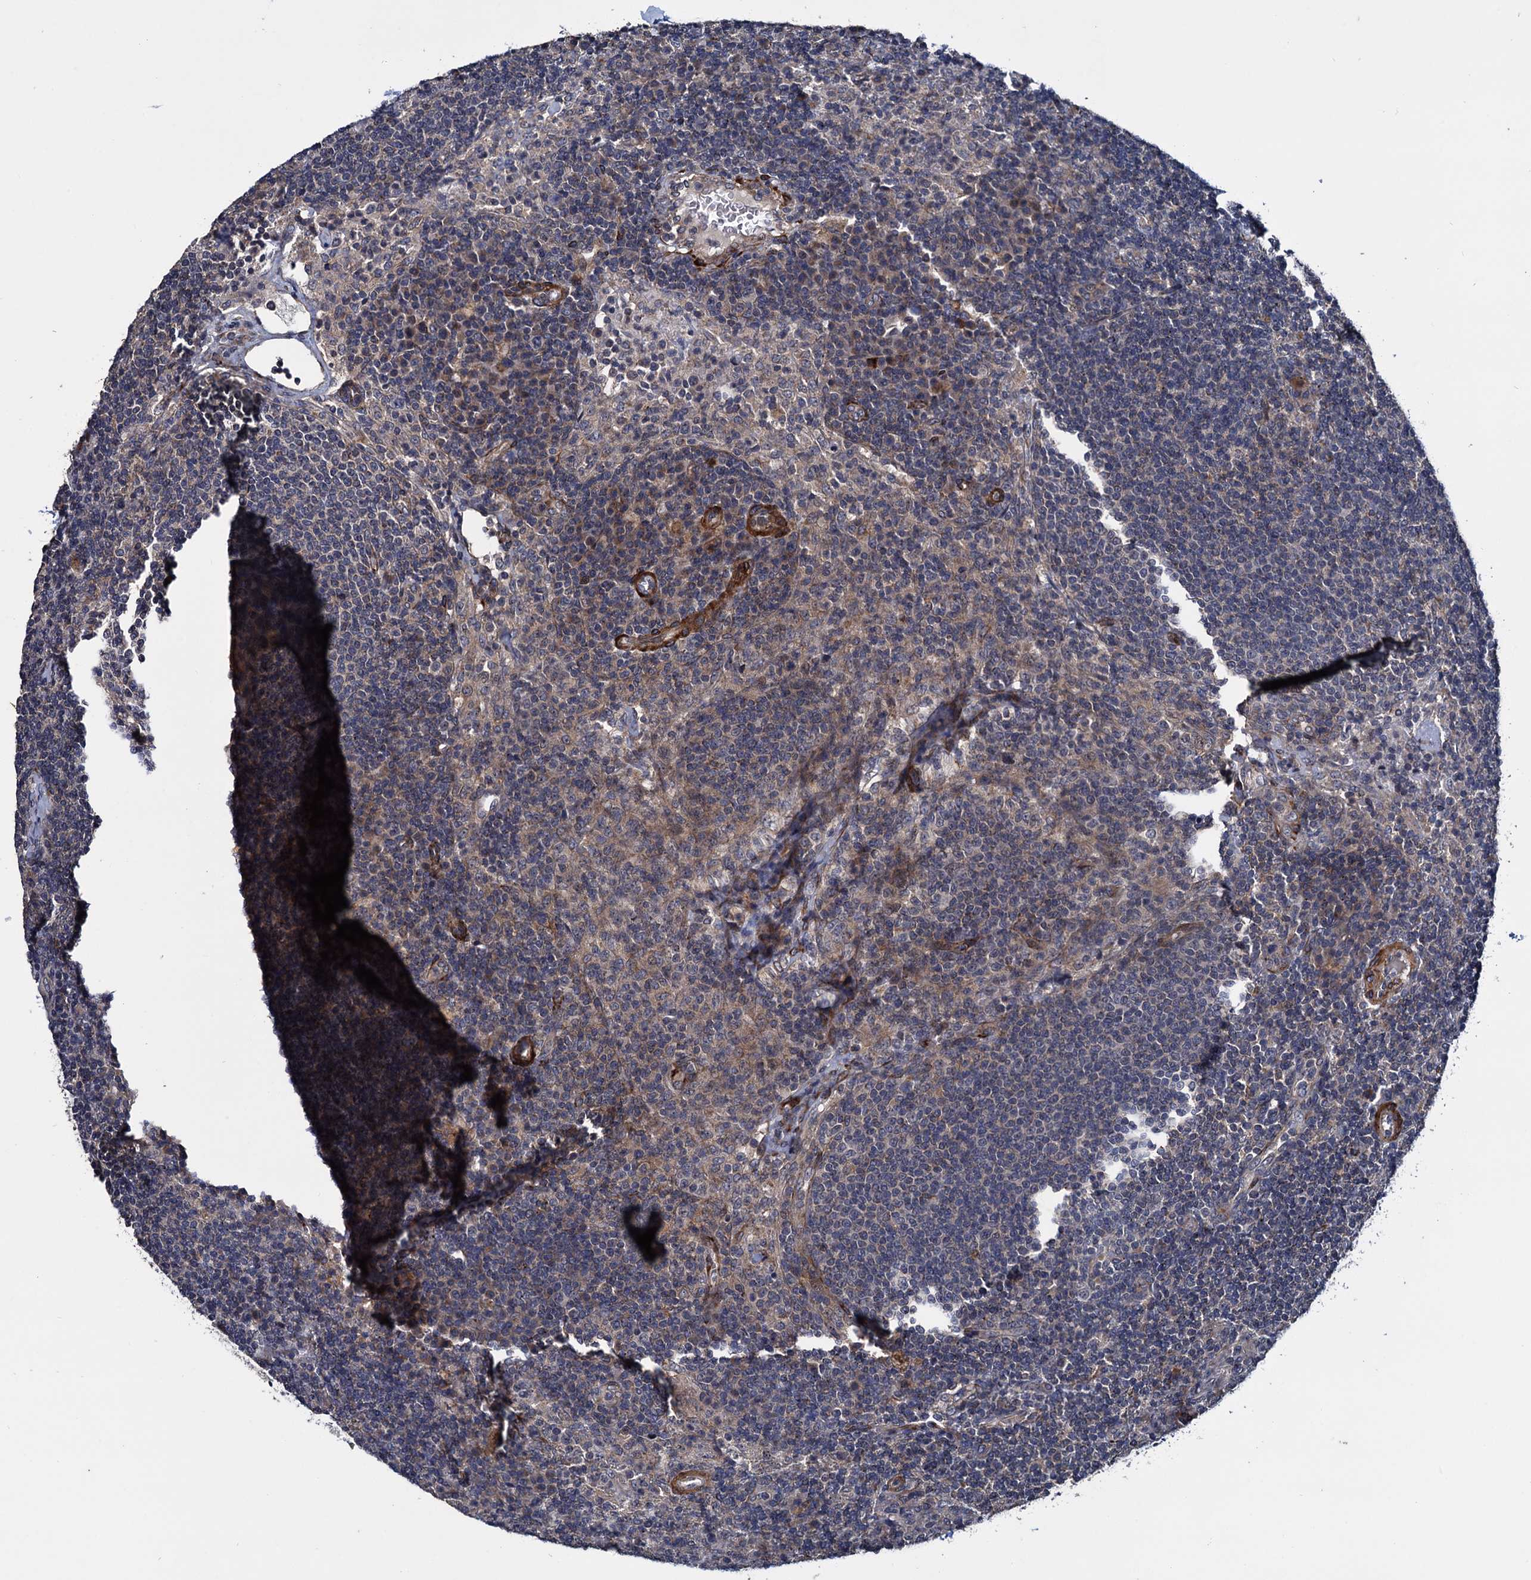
{"staining": {"intensity": "negative", "quantity": "none", "location": "none"}, "tissue": "lymph node", "cell_type": "Germinal center cells", "image_type": "normal", "snomed": [{"axis": "morphology", "description": "Normal tissue, NOS"}, {"axis": "topography", "description": "Lymph node"}], "caption": "A histopathology image of human lymph node is negative for staining in germinal center cells. Nuclei are stained in blue.", "gene": "ARHGAP42", "patient": {"sex": "female", "age": 70}}